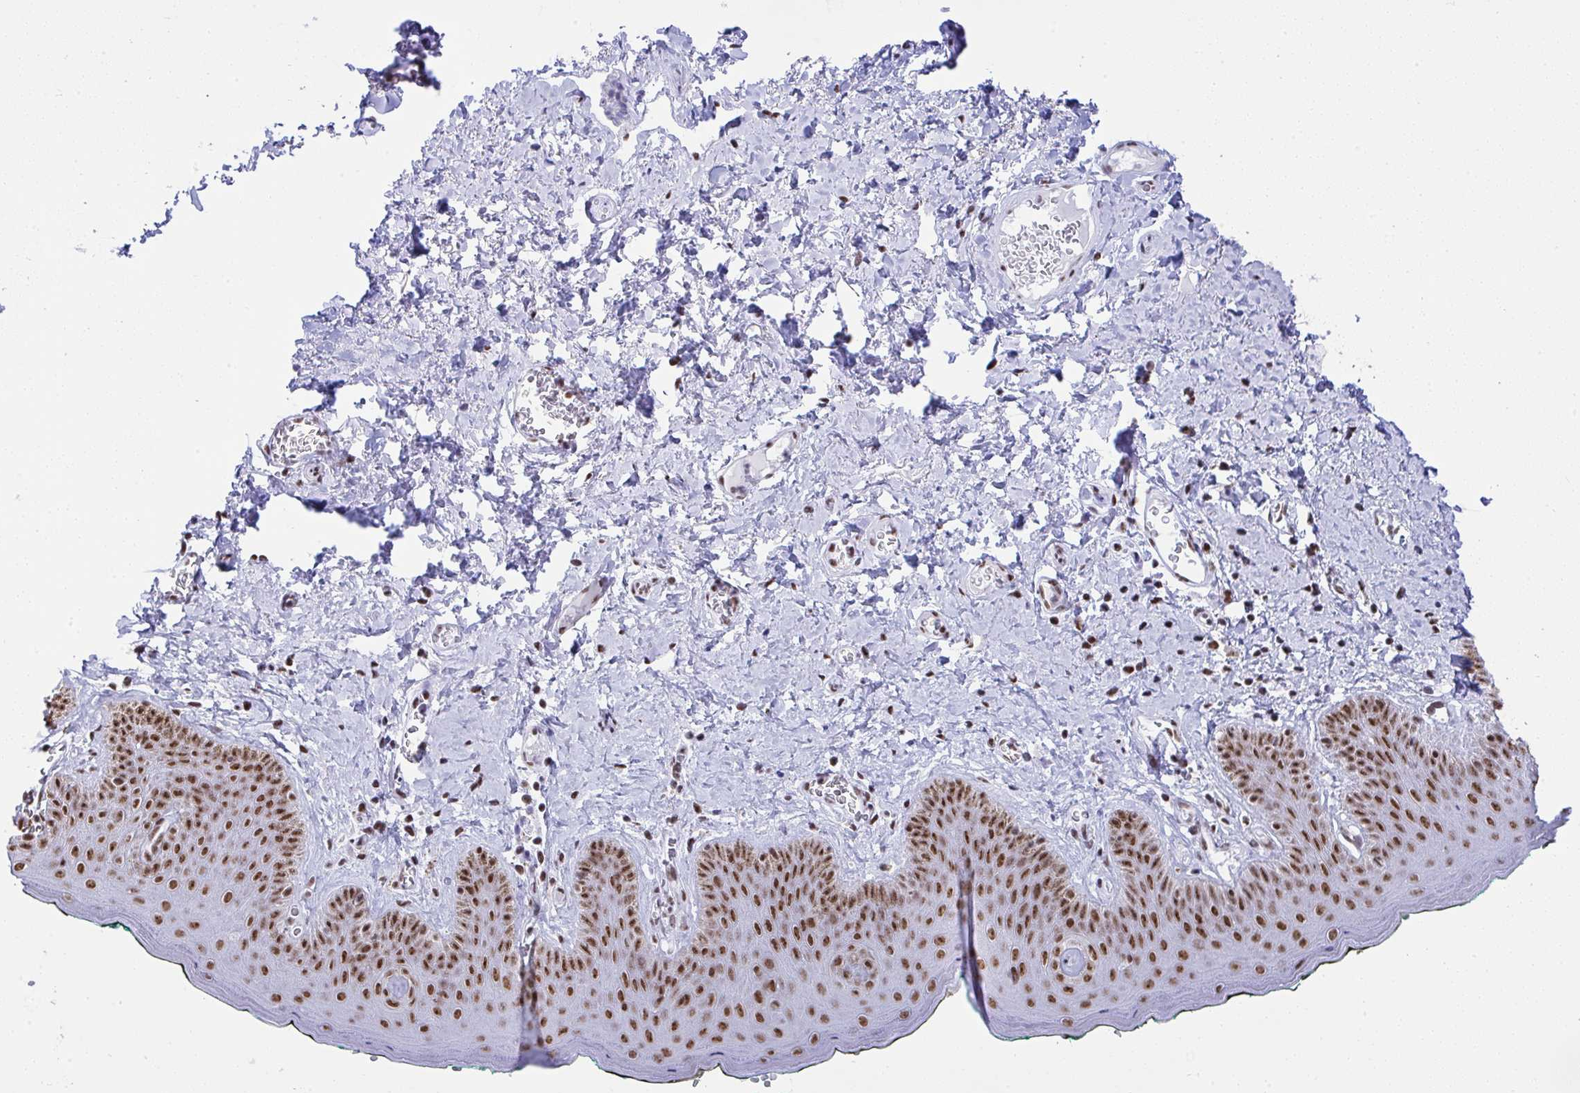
{"staining": {"intensity": "moderate", "quantity": ">75%", "location": "nuclear"}, "tissue": "skin", "cell_type": "Epidermal cells", "image_type": "normal", "snomed": [{"axis": "morphology", "description": "Normal tissue, NOS"}, {"axis": "topography", "description": "Vulva"}, {"axis": "topography", "description": "Peripheral nerve tissue"}], "caption": "Protein expression by immunohistochemistry (IHC) demonstrates moderate nuclear staining in about >75% of epidermal cells in benign skin.", "gene": "DDX52", "patient": {"sex": "female", "age": 66}}